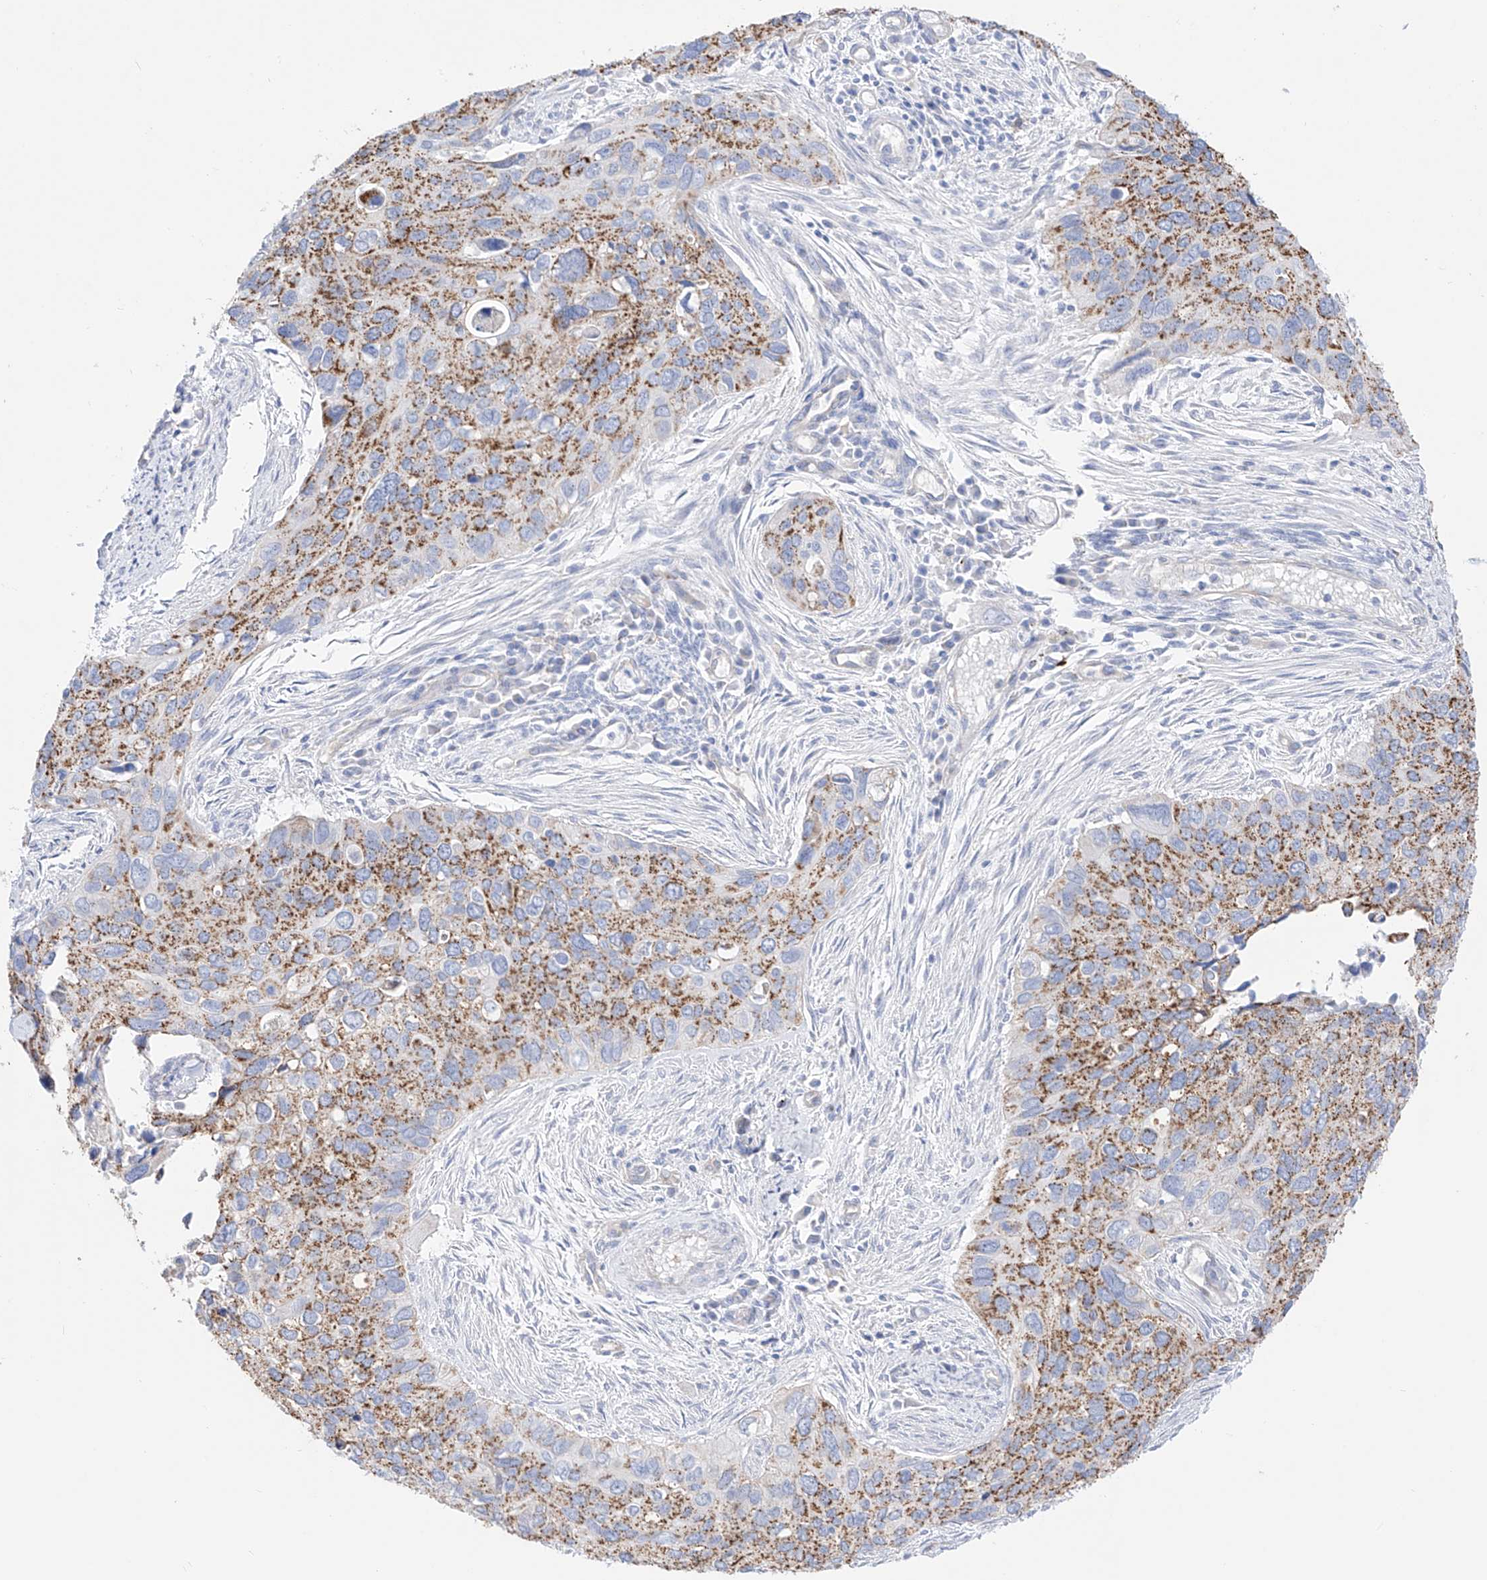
{"staining": {"intensity": "moderate", "quantity": ">75%", "location": "cytoplasmic/membranous"}, "tissue": "cervical cancer", "cell_type": "Tumor cells", "image_type": "cancer", "snomed": [{"axis": "morphology", "description": "Squamous cell carcinoma, NOS"}, {"axis": "topography", "description": "Cervix"}], "caption": "The immunohistochemical stain shows moderate cytoplasmic/membranous staining in tumor cells of cervical squamous cell carcinoma tissue. The protein of interest is shown in brown color, while the nuclei are stained blue.", "gene": "ZNF653", "patient": {"sex": "female", "age": 55}}